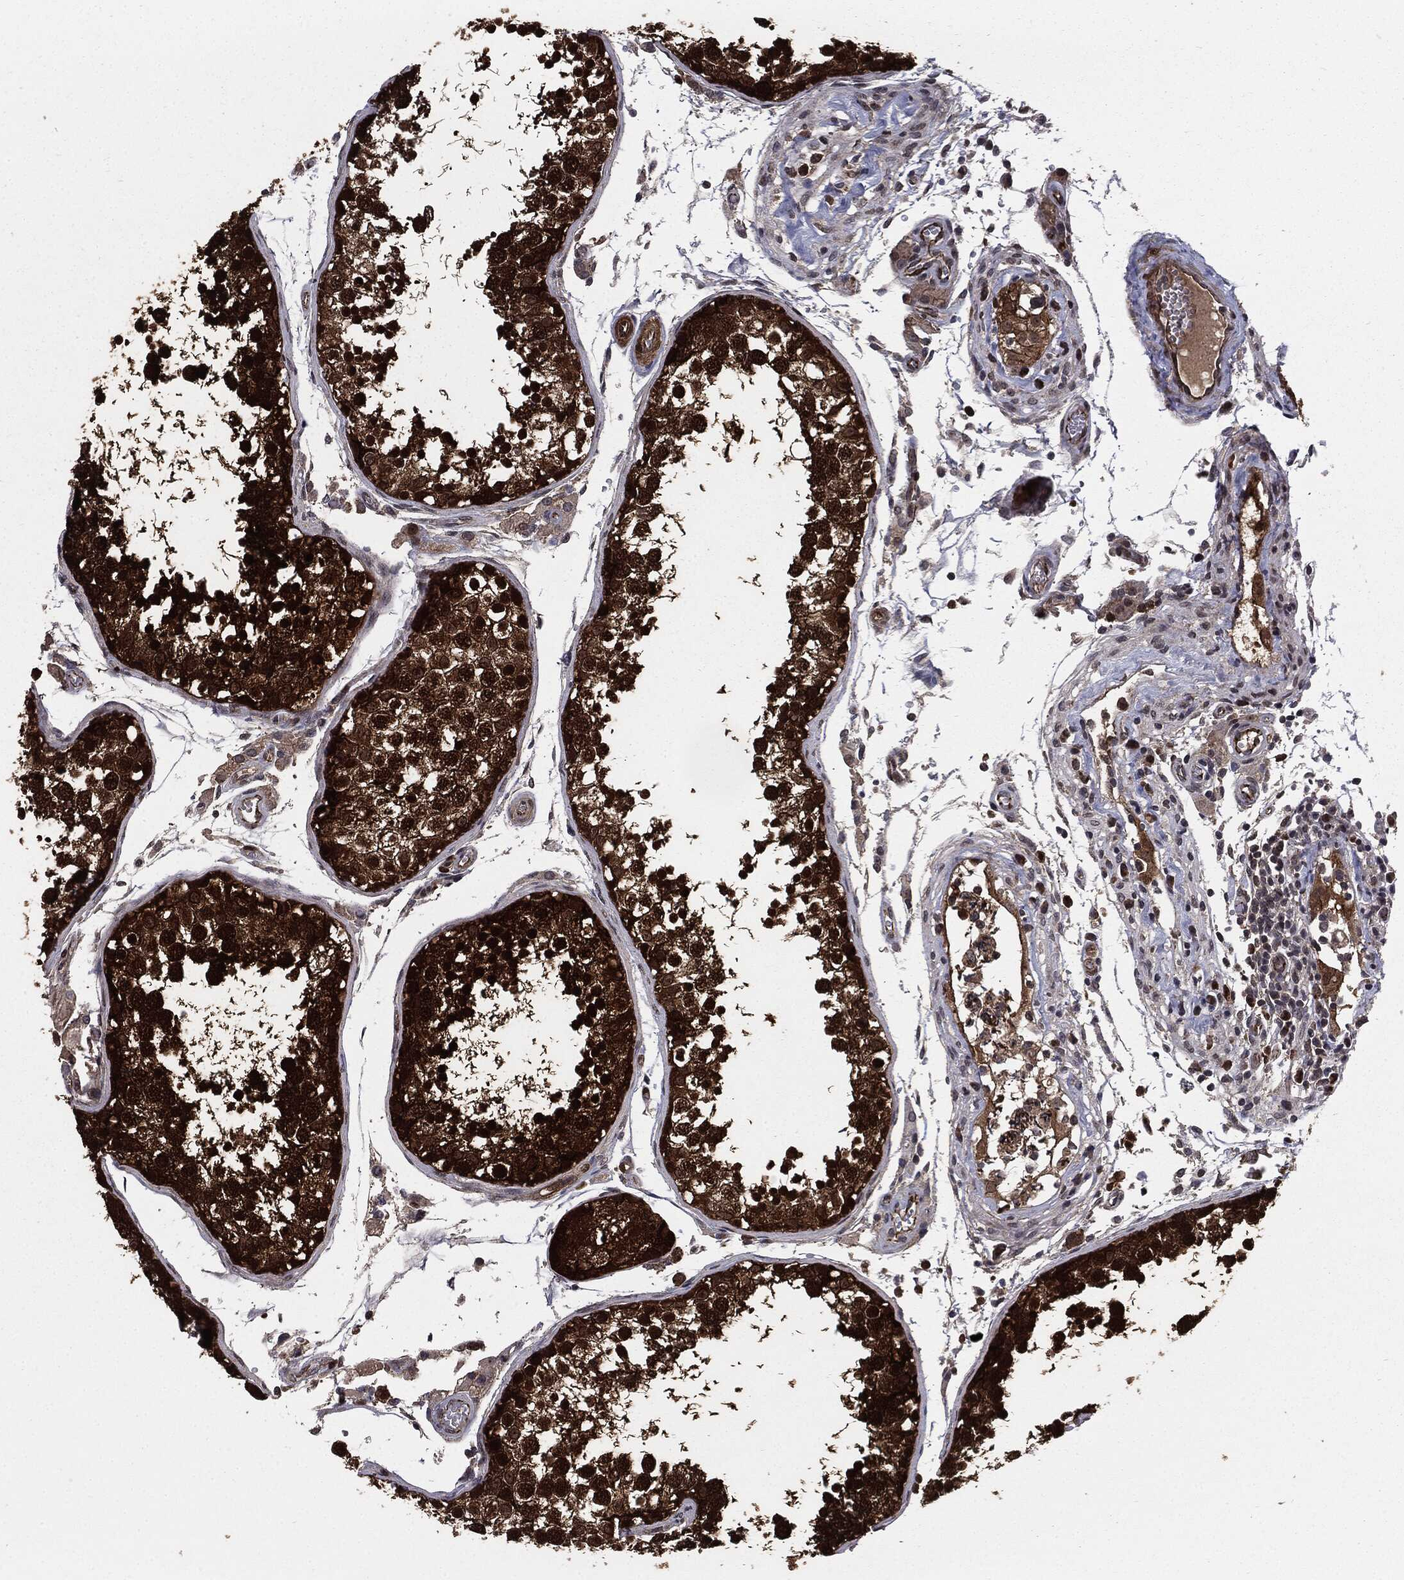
{"staining": {"intensity": "strong", "quantity": ">75%", "location": "cytoplasmic/membranous,nuclear"}, "tissue": "testis", "cell_type": "Cells in seminiferous ducts", "image_type": "normal", "snomed": [{"axis": "morphology", "description": "Normal tissue, NOS"}, {"axis": "topography", "description": "Testis"}], "caption": "Cells in seminiferous ducts display high levels of strong cytoplasmic/membranous,nuclear expression in approximately >75% of cells in unremarkable testis.", "gene": "PTPA", "patient": {"sex": "male", "age": 29}}